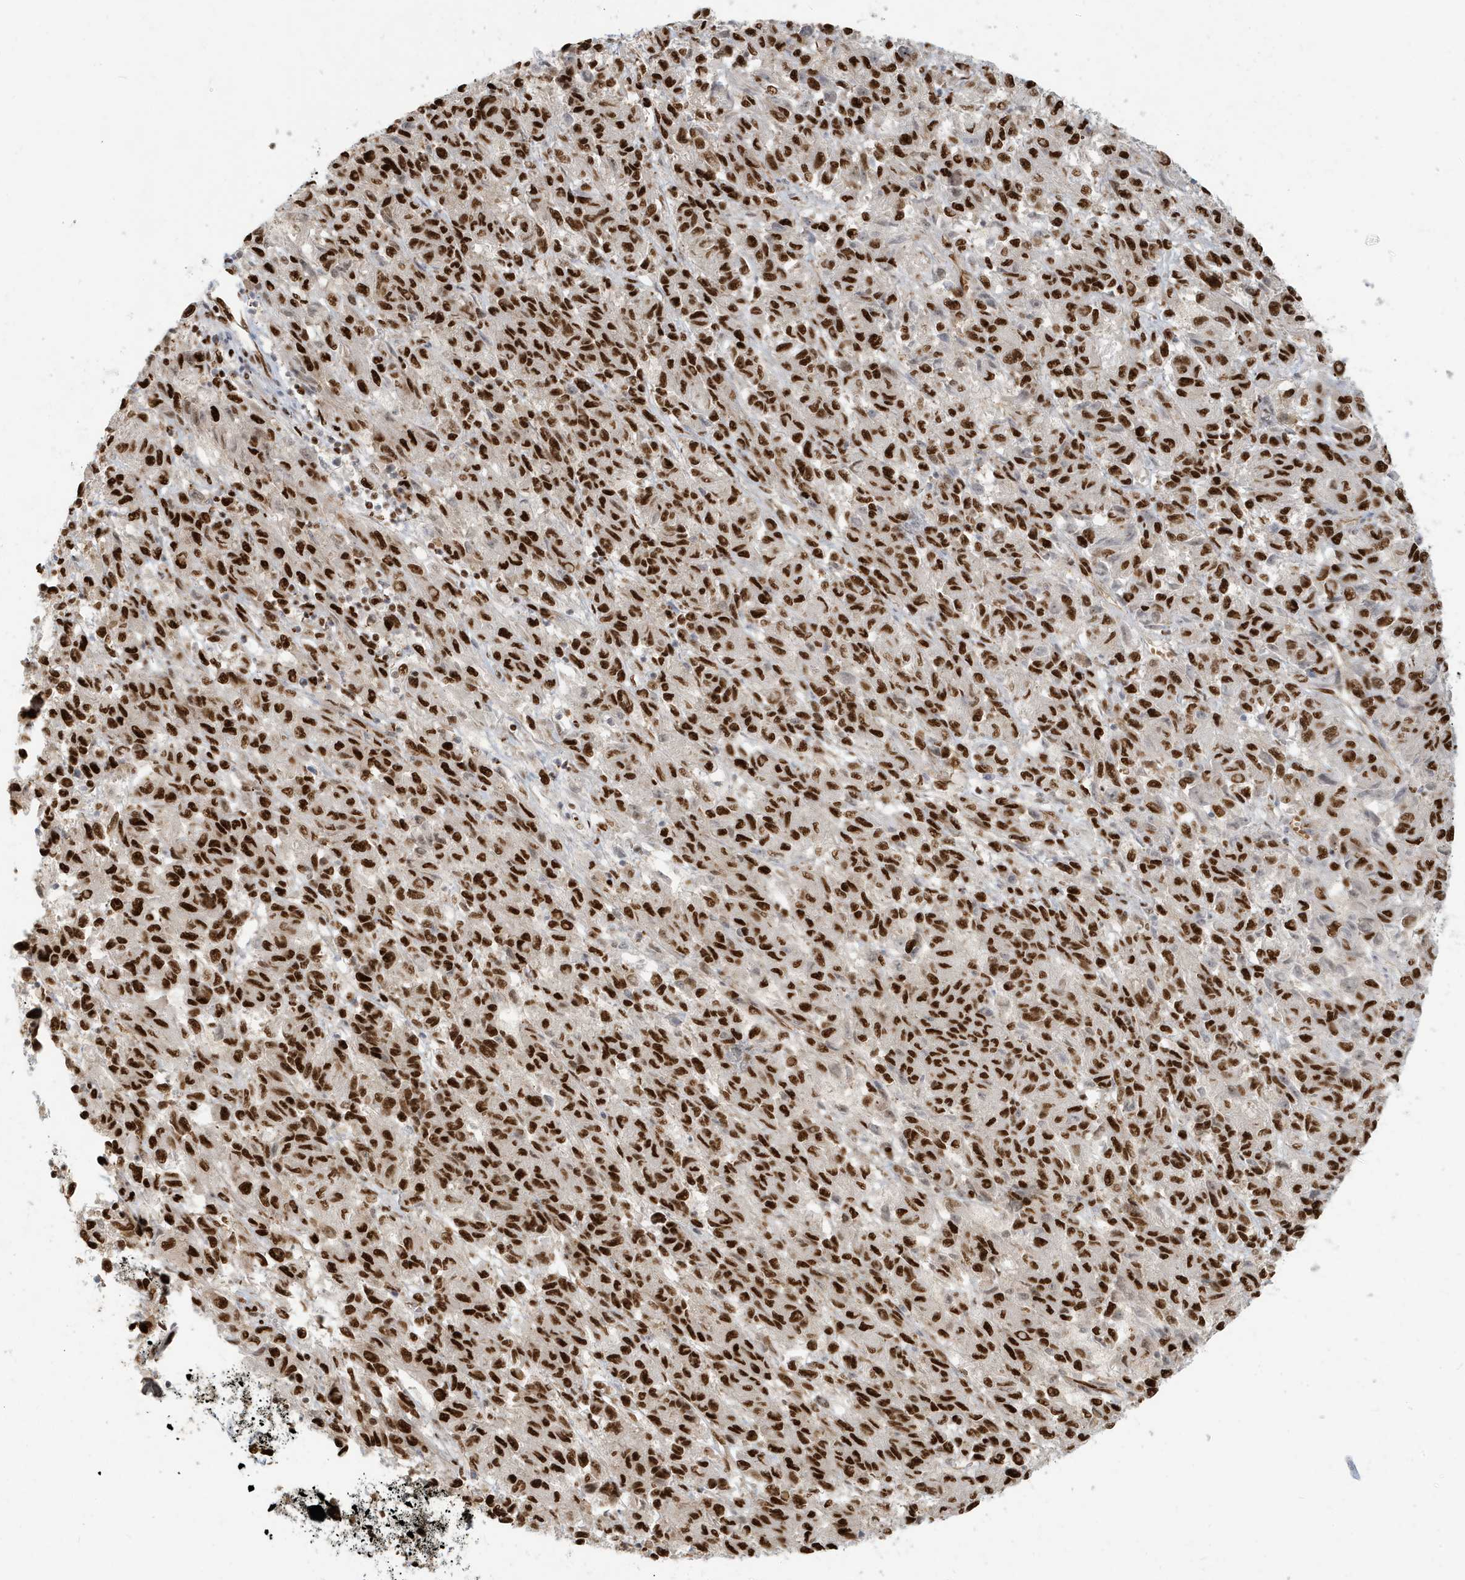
{"staining": {"intensity": "strong", "quantity": ">75%", "location": "nuclear"}, "tissue": "melanoma", "cell_type": "Tumor cells", "image_type": "cancer", "snomed": [{"axis": "morphology", "description": "Malignant melanoma, Metastatic site"}, {"axis": "topography", "description": "Lung"}], "caption": "Protein staining of malignant melanoma (metastatic site) tissue displays strong nuclear expression in approximately >75% of tumor cells.", "gene": "CKS2", "patient": {"sex": "male", "age": 64}}